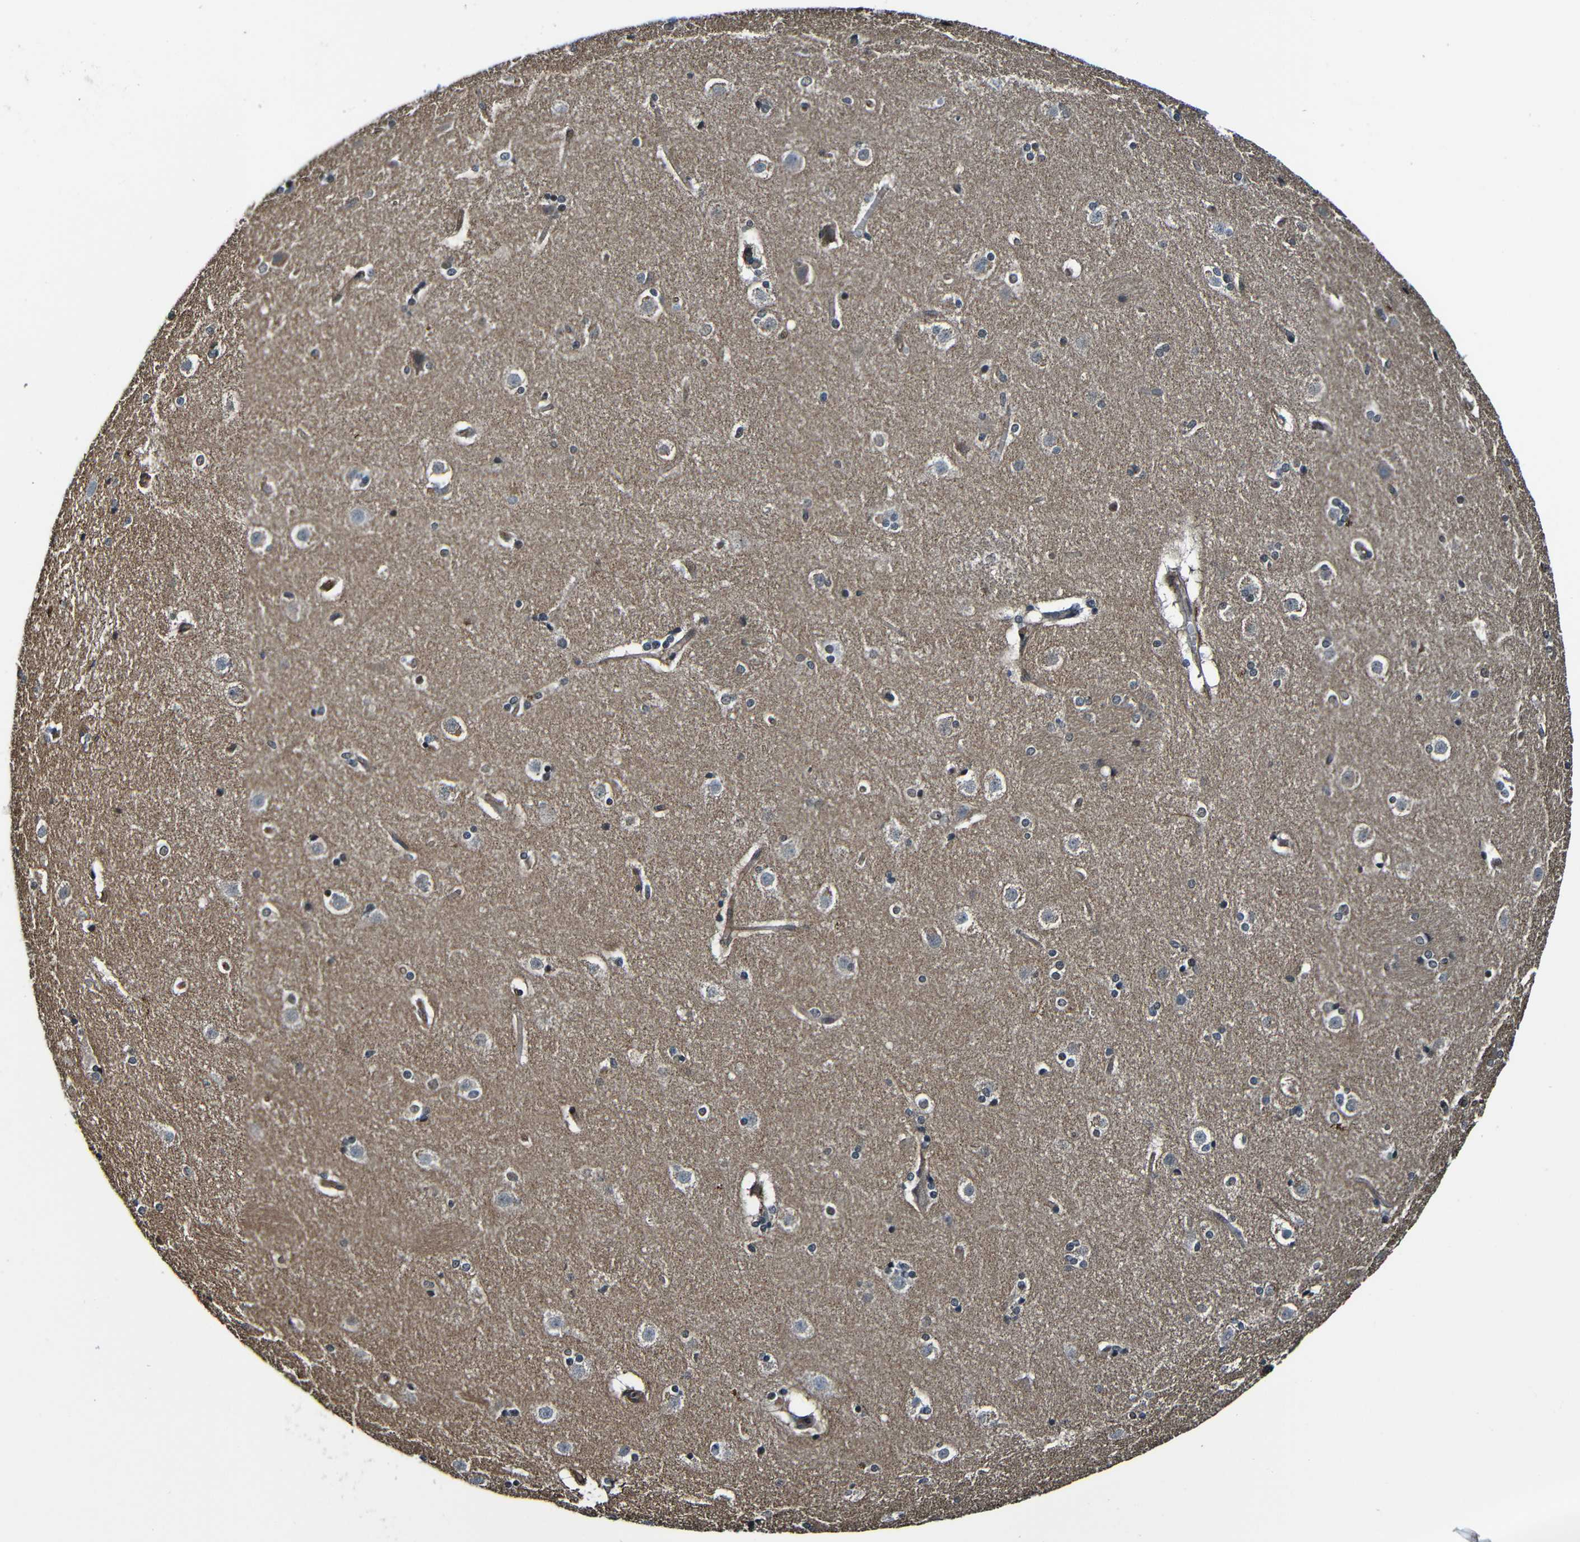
{"staining": {"intensity": "weak", "quantity": "<25%", "location": "cytoplasmic/membranous,nuclear"}, "tissue": "caudate", "cell_type": "Glial cells", "image_type": "normal", "snomed": [{"axis": "morphology", "description": "Normal tissue, NOS"}, {"axis": "topography", "description": "Lateral ventricle wall"}], "caption": "DAB immunohistochemical staining of normal human caudate displays no significant staining in glial cells.", "gene": "LGR5", "patient": {"sex": "female", "age": 19}}